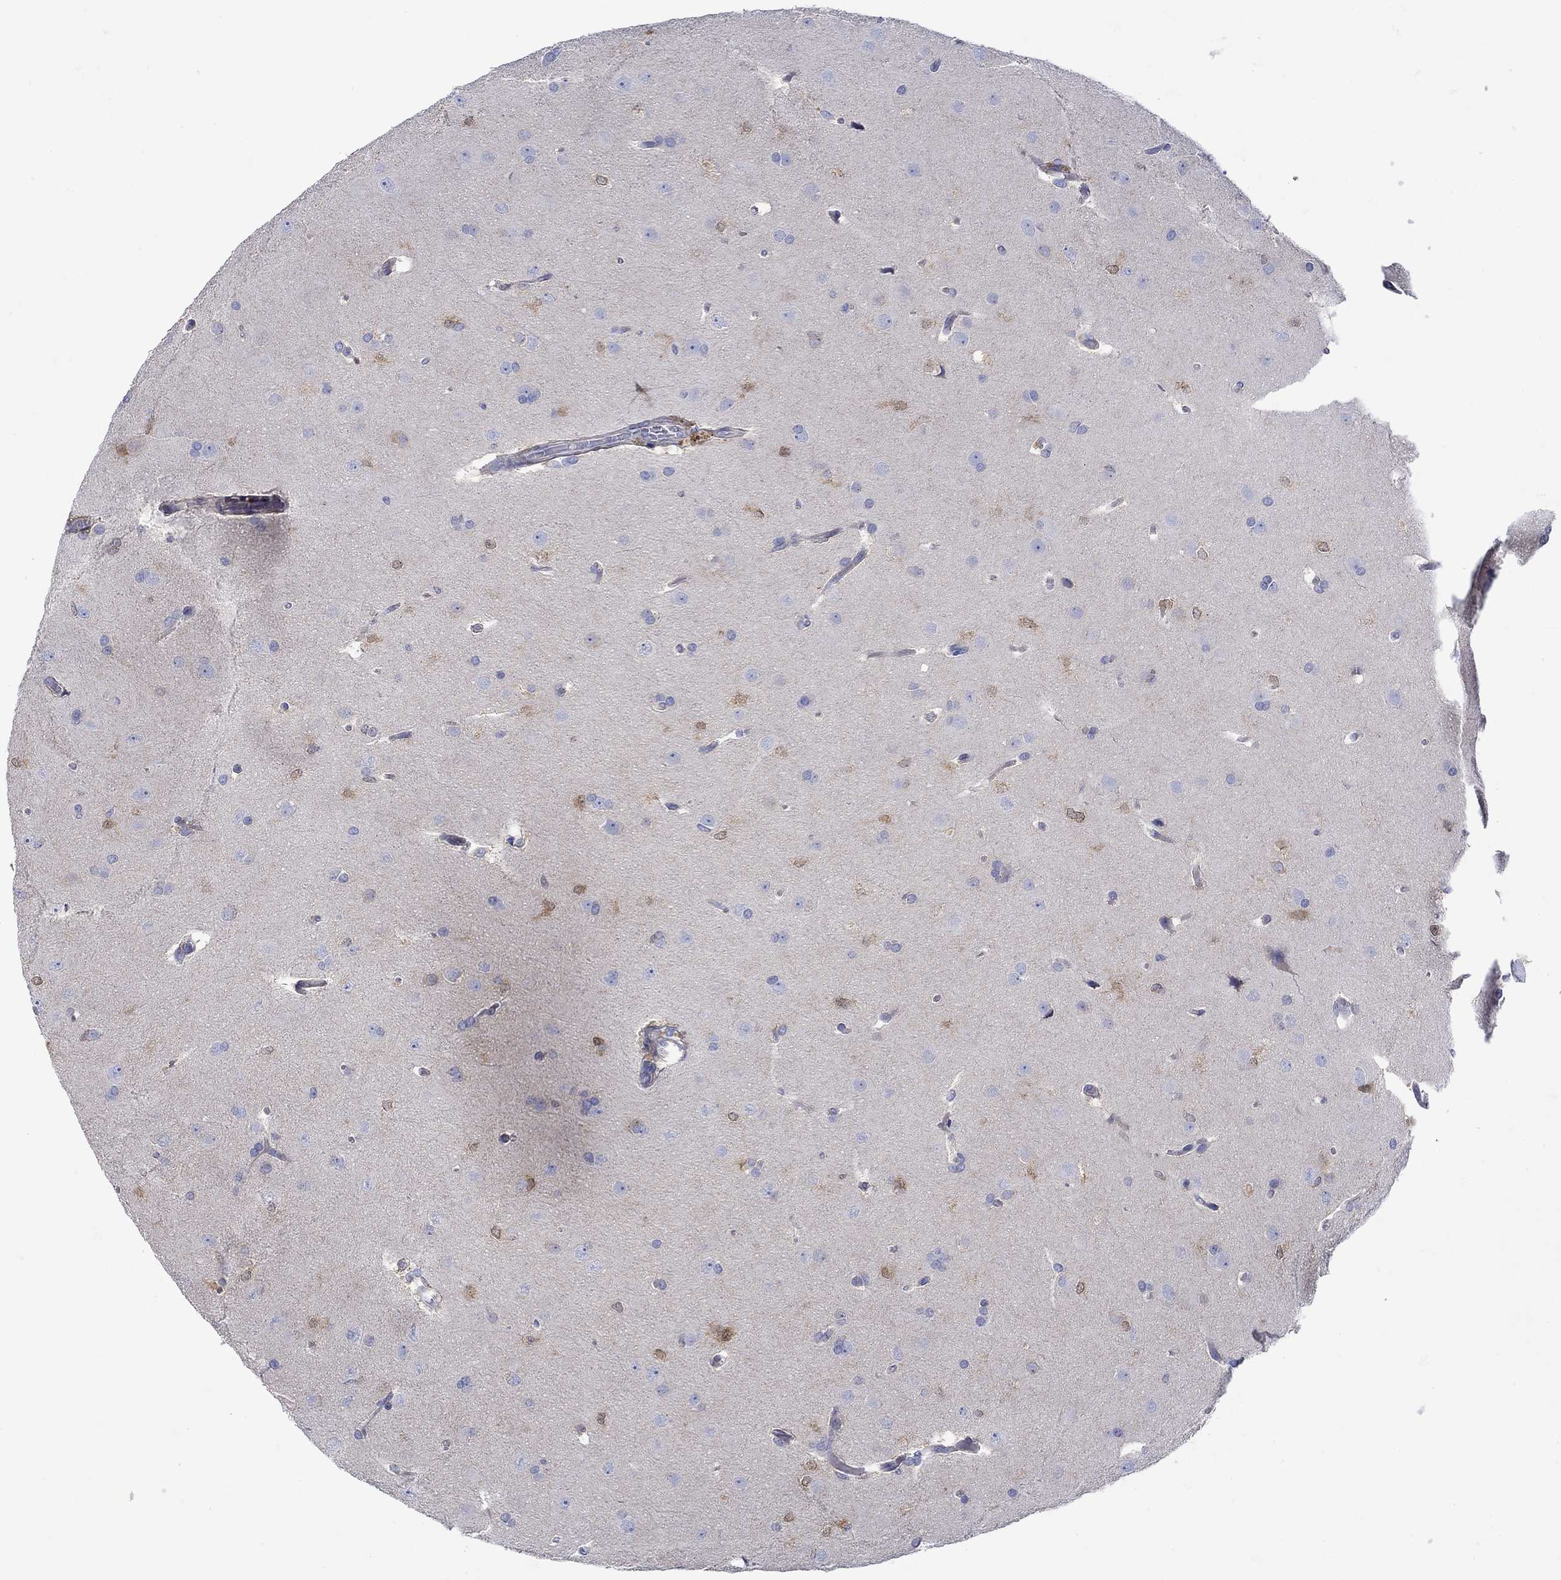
{"staining": {"intensity": "moderate", "quantity": "<25%", "location": "cytoplasmic/membranous"}, "tissue": "glioma", "cell_type": "Tumor cells", "image_type": "cancer", "snomed": [{"axis": "morphology", "description": "Glioma, malignant, Low grade"}, {"axis": "topography", "description": "Brain"}], "caption": "High-power microscopy captured an IHC image of low-grade glioma (malignant), revealing moderate cytoplasmic/membranous positivity in approximately <25% of tumor cells. (DAB IHC with brightfield microscopy, high magnification).", "gene": "MSI1", "patient": {"sex": "female", "age": 32}}